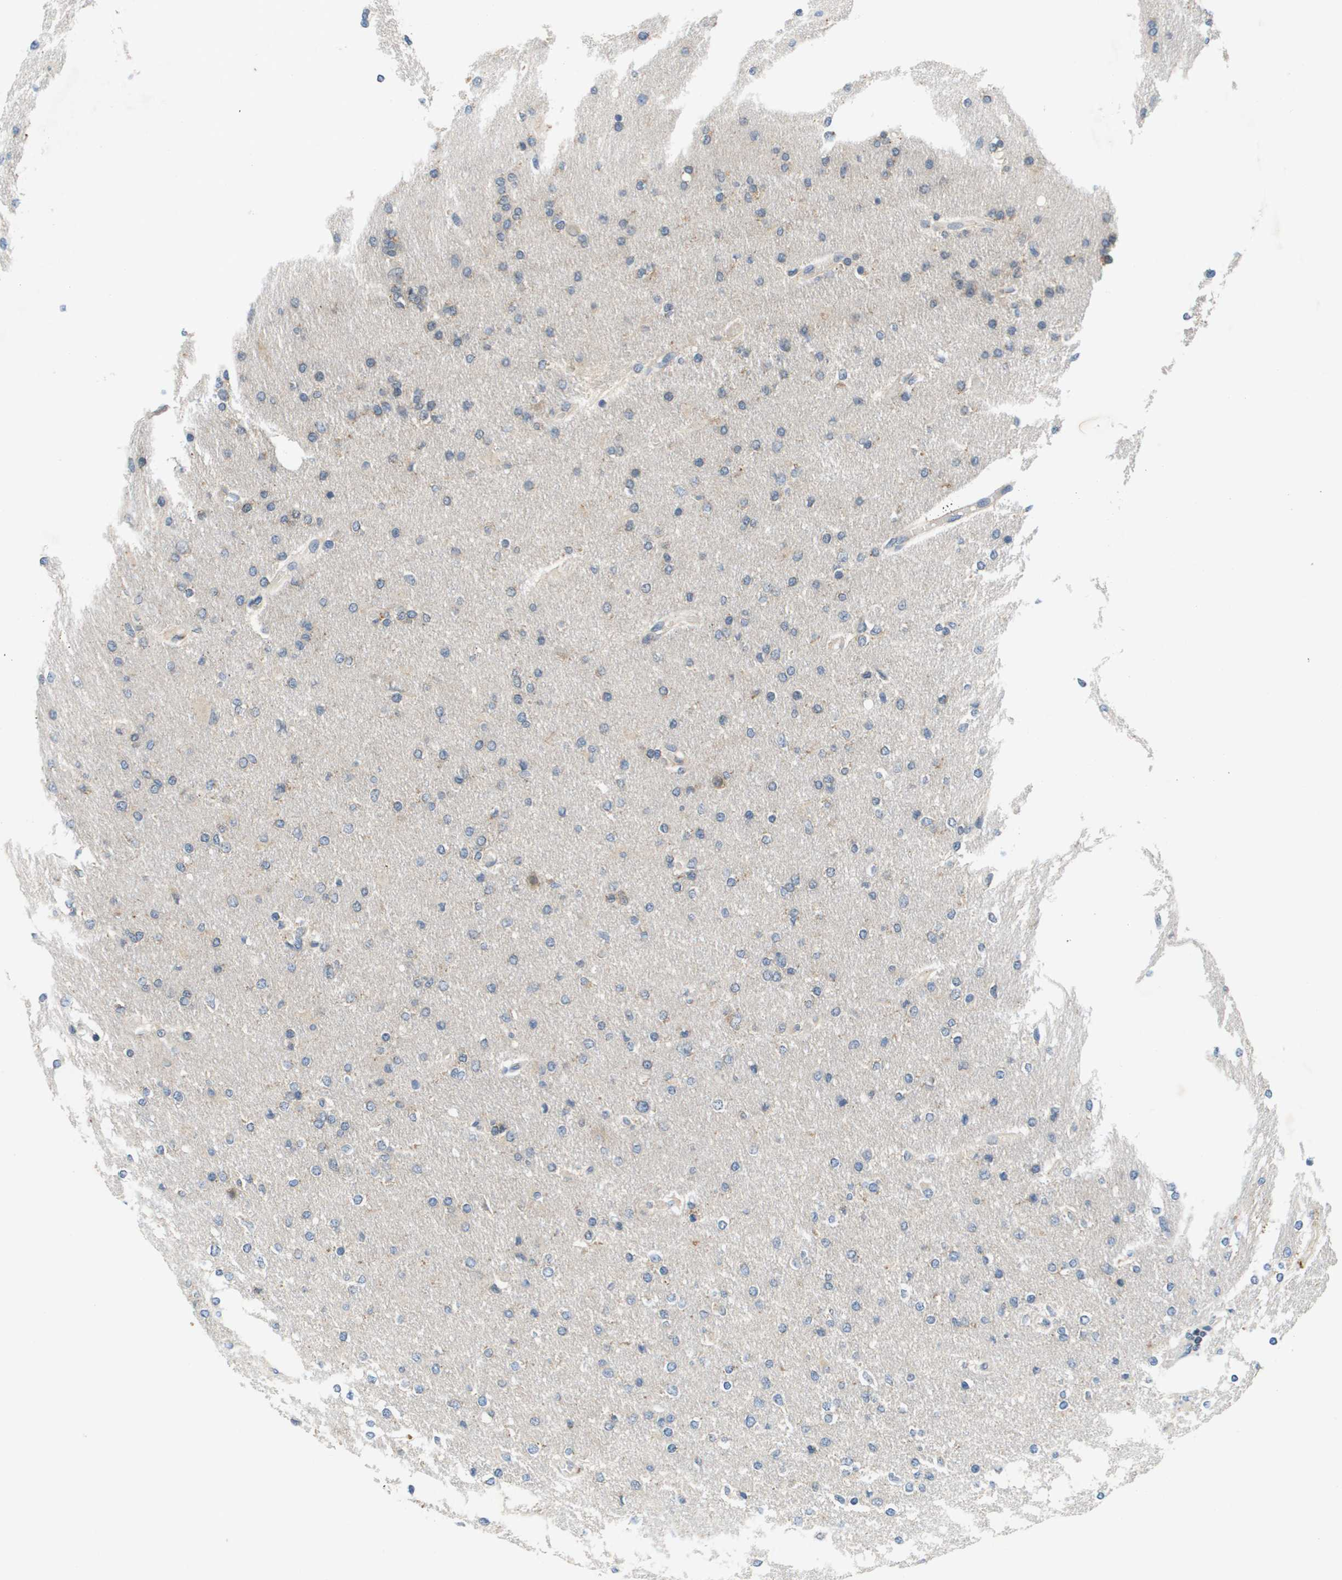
{"staining": {"intensity": "negative", "quantity": "none", "location": "none"}, "tissue": "glioma", "cell_type": "Tumor cells", "image_type": "cancer", "snomed": [{"axis": "morphology", "description": "Glioma, malignant, High grade"}, {"axis": "topography", "description": "Cerebral cortex"}], "caption": "Glioma was stained to show a protein in brown. There is no significant expression in tumor cells. (Brightfield microscopy of DAB immunohistochemistry (IHC) at high magnification).", "gene": "SLC25A20", "patient": {"sex": "female", "age": 36}}